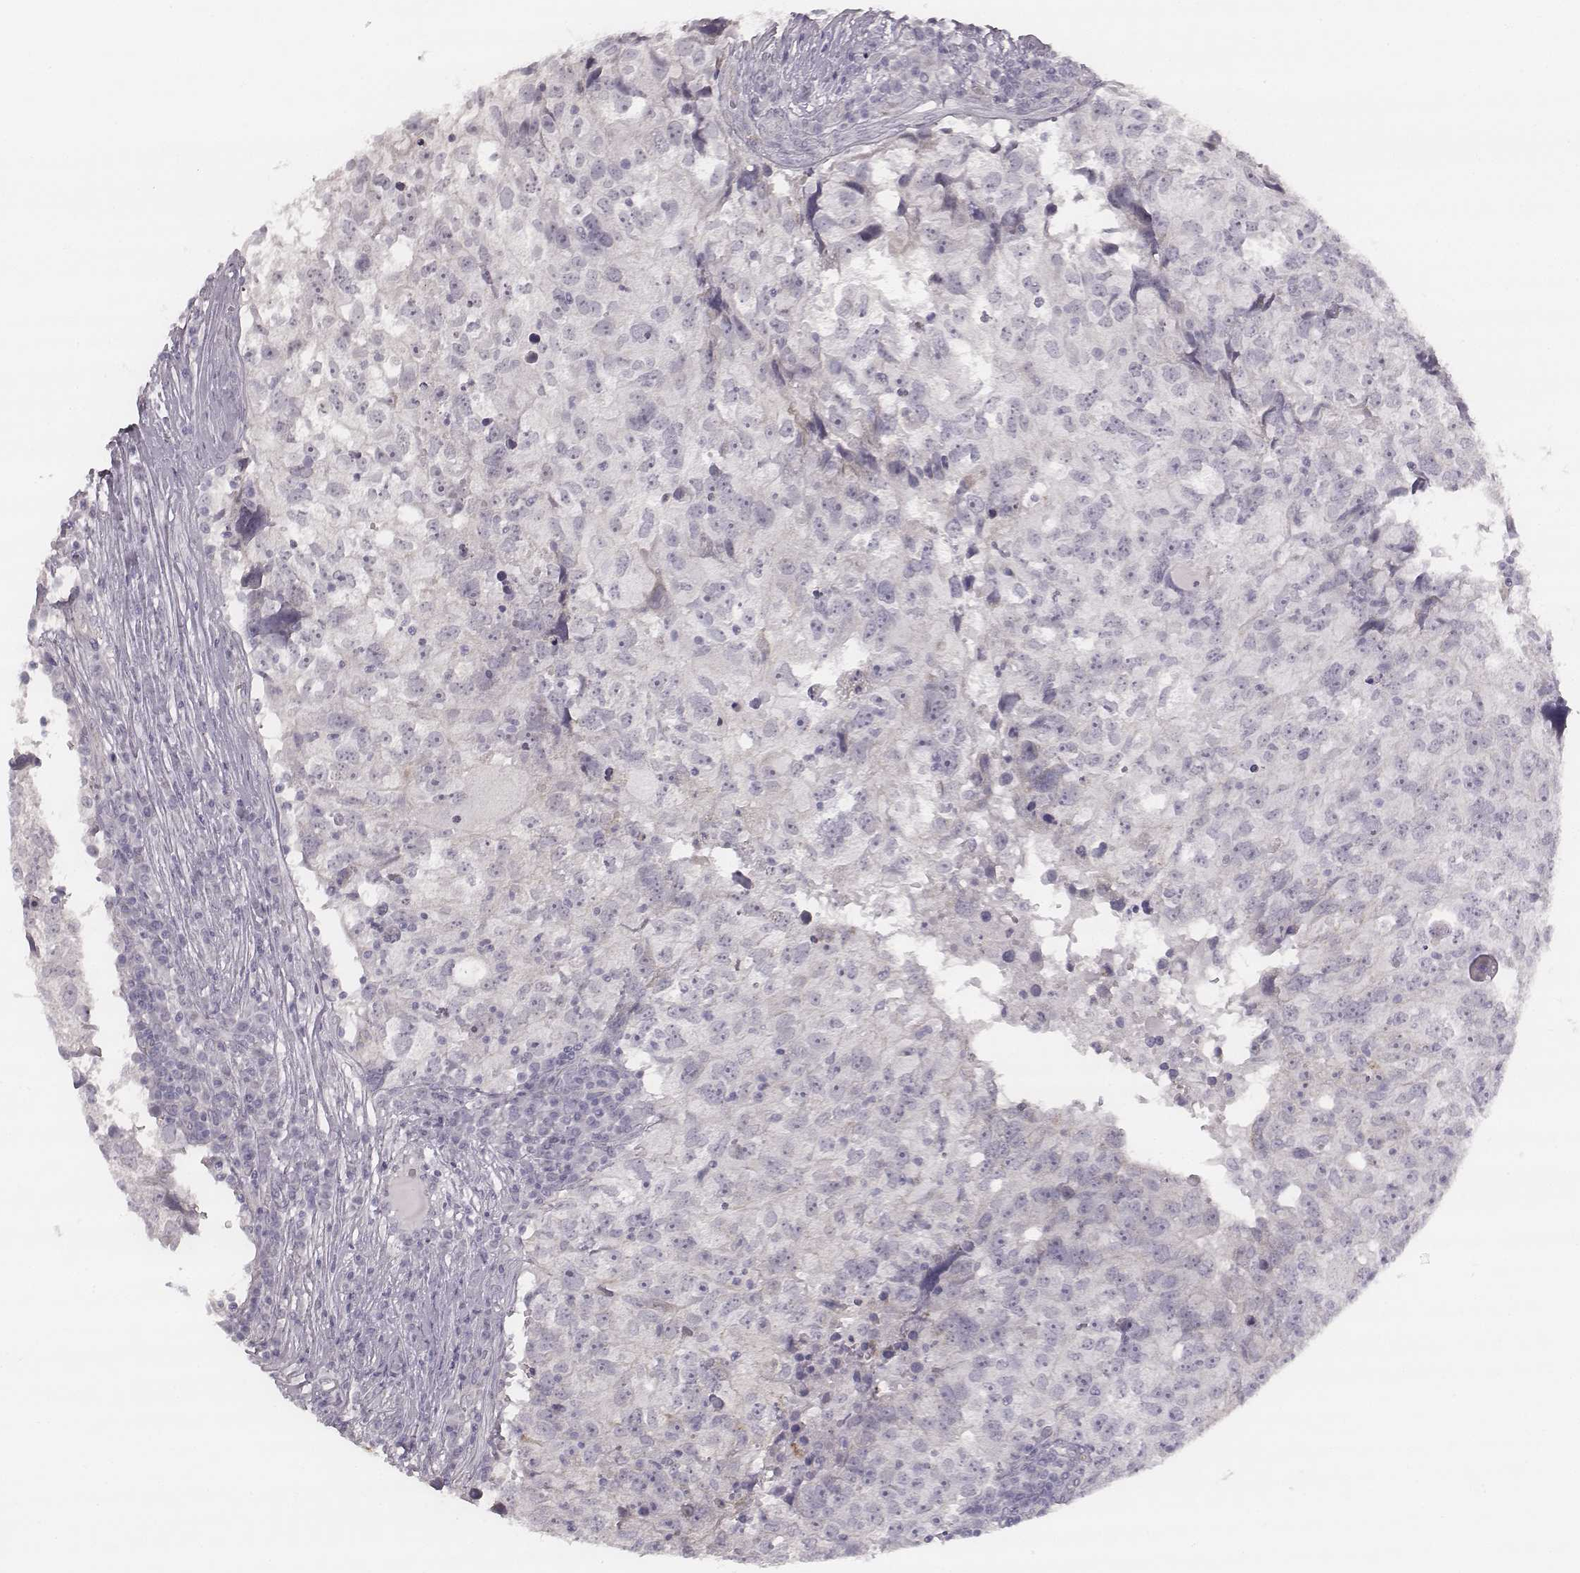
{"staining": {"intensity": "negative", "quantity": "none", "location": "none"}, "tissue": "breast cancer", "cell_type": "Tumor cells", "image_type": "cancer", "snomed": [{"axis": "morphology", "description": "Duct carcinoma"}, {"axis": "topography", "description": "Breast"}], "caption": "Immunohistochemical staining of human intraductal carcinoma (breast) shows no significant positivity in tumor cells. Brightfield microscopy of immunohistochemistry stained with DAB (3,3'-diaminobenzidine) (brown) and hematoxylin (blue), captured at high magnification.", "gene": "KCNJ12", "patient": {"sex": "female", "age": 30}}